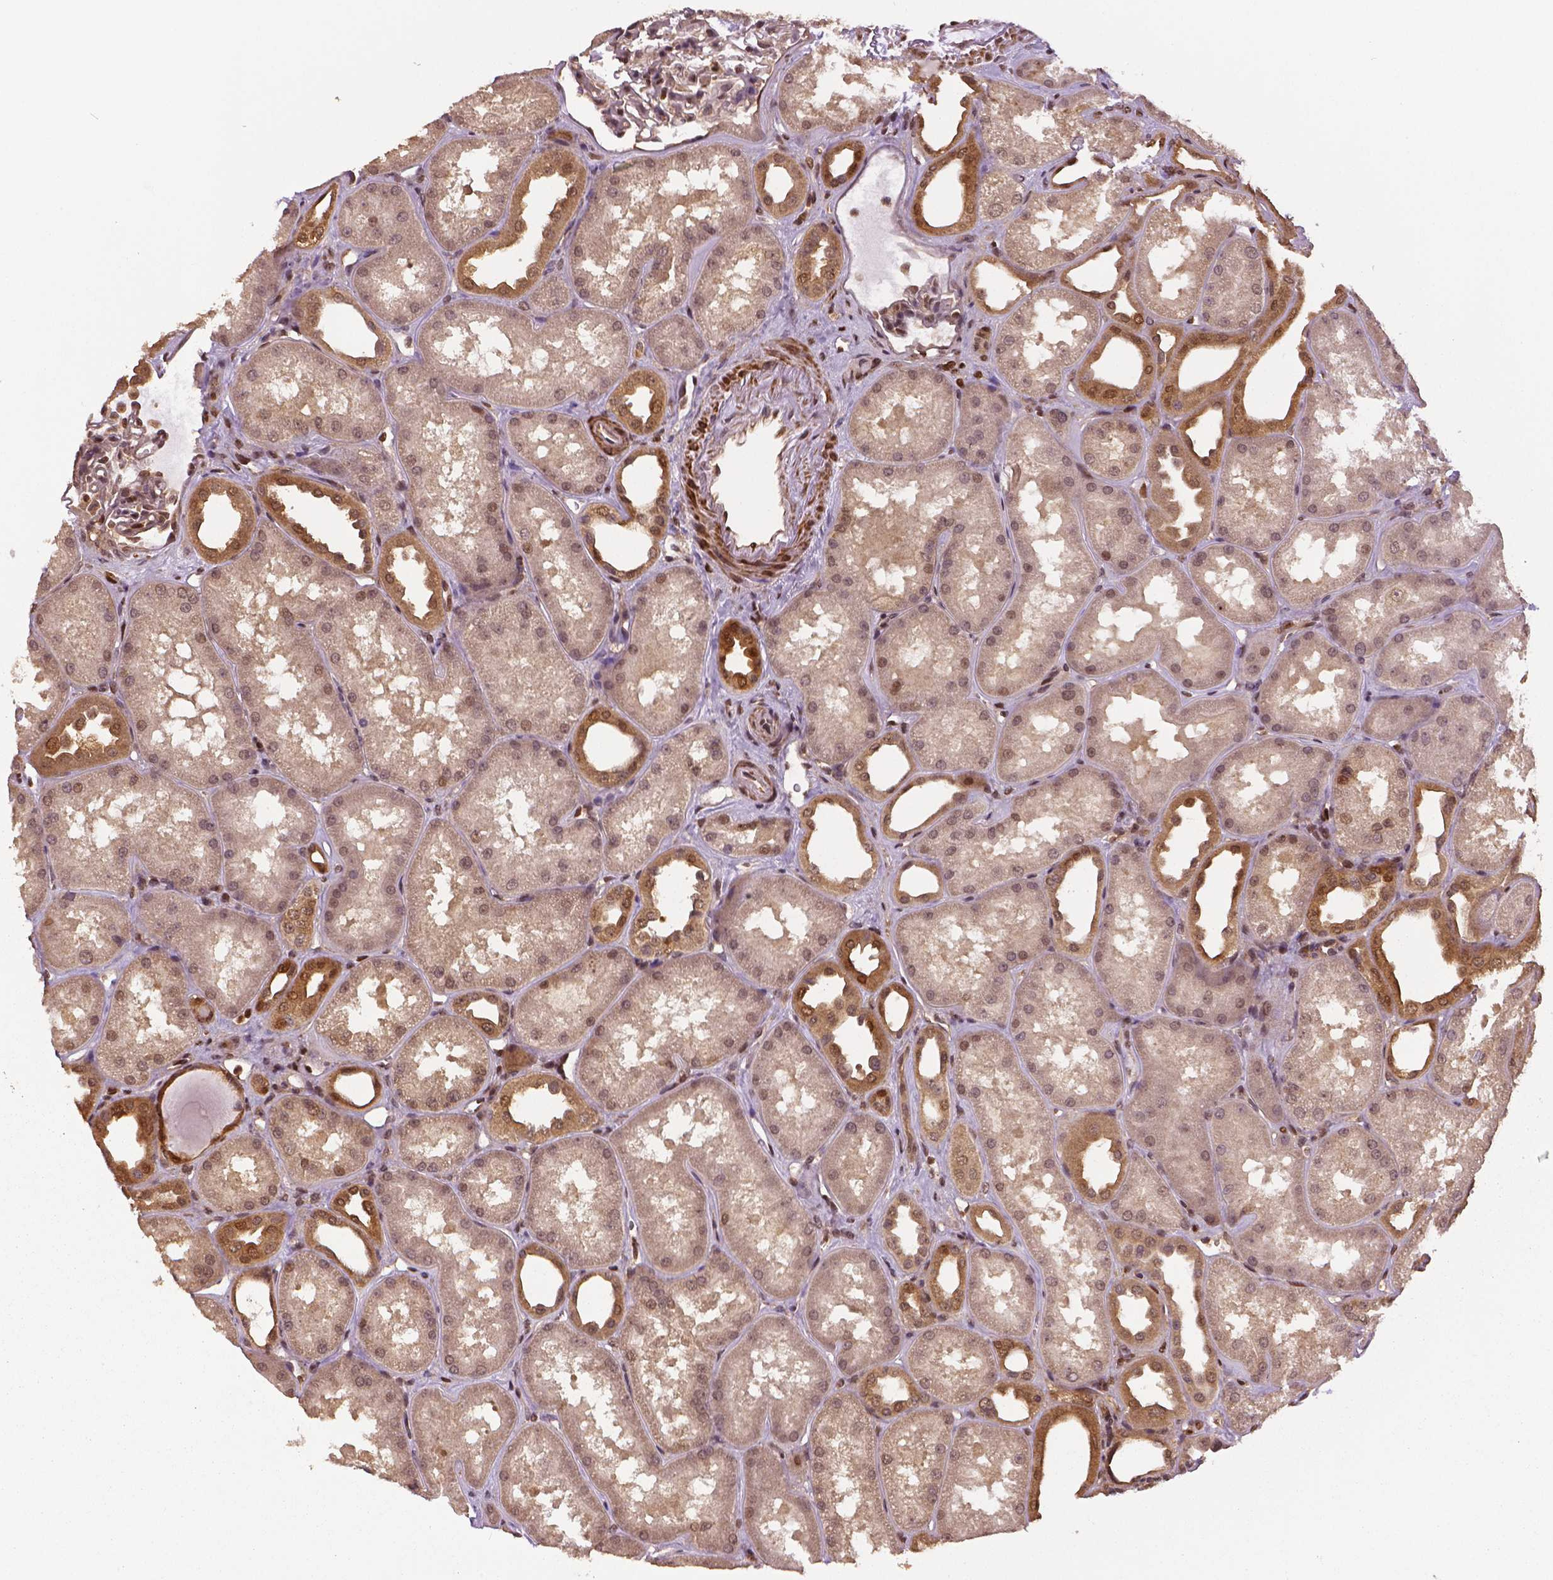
{"staining": {"intensity": "weak", "quantity": "25%-75%", "location": "nuclear"}, "tissue": "kidney", "cell_type": "Cells in glomeruli", "image_type": "normal", "snomed": [{"axis": "morphology", "description": "Normal tissue, NOS"}, {"axis": "topography", "description": "Kidney"}], "caption": "The image exhibits a brown stain indicating the presence of a protein in the nuclear of cells in glomeruli in kidney. Nuclei are stained in blue.", "gene": "STAT3", "patient": {"sex": "male", "age": 61}}